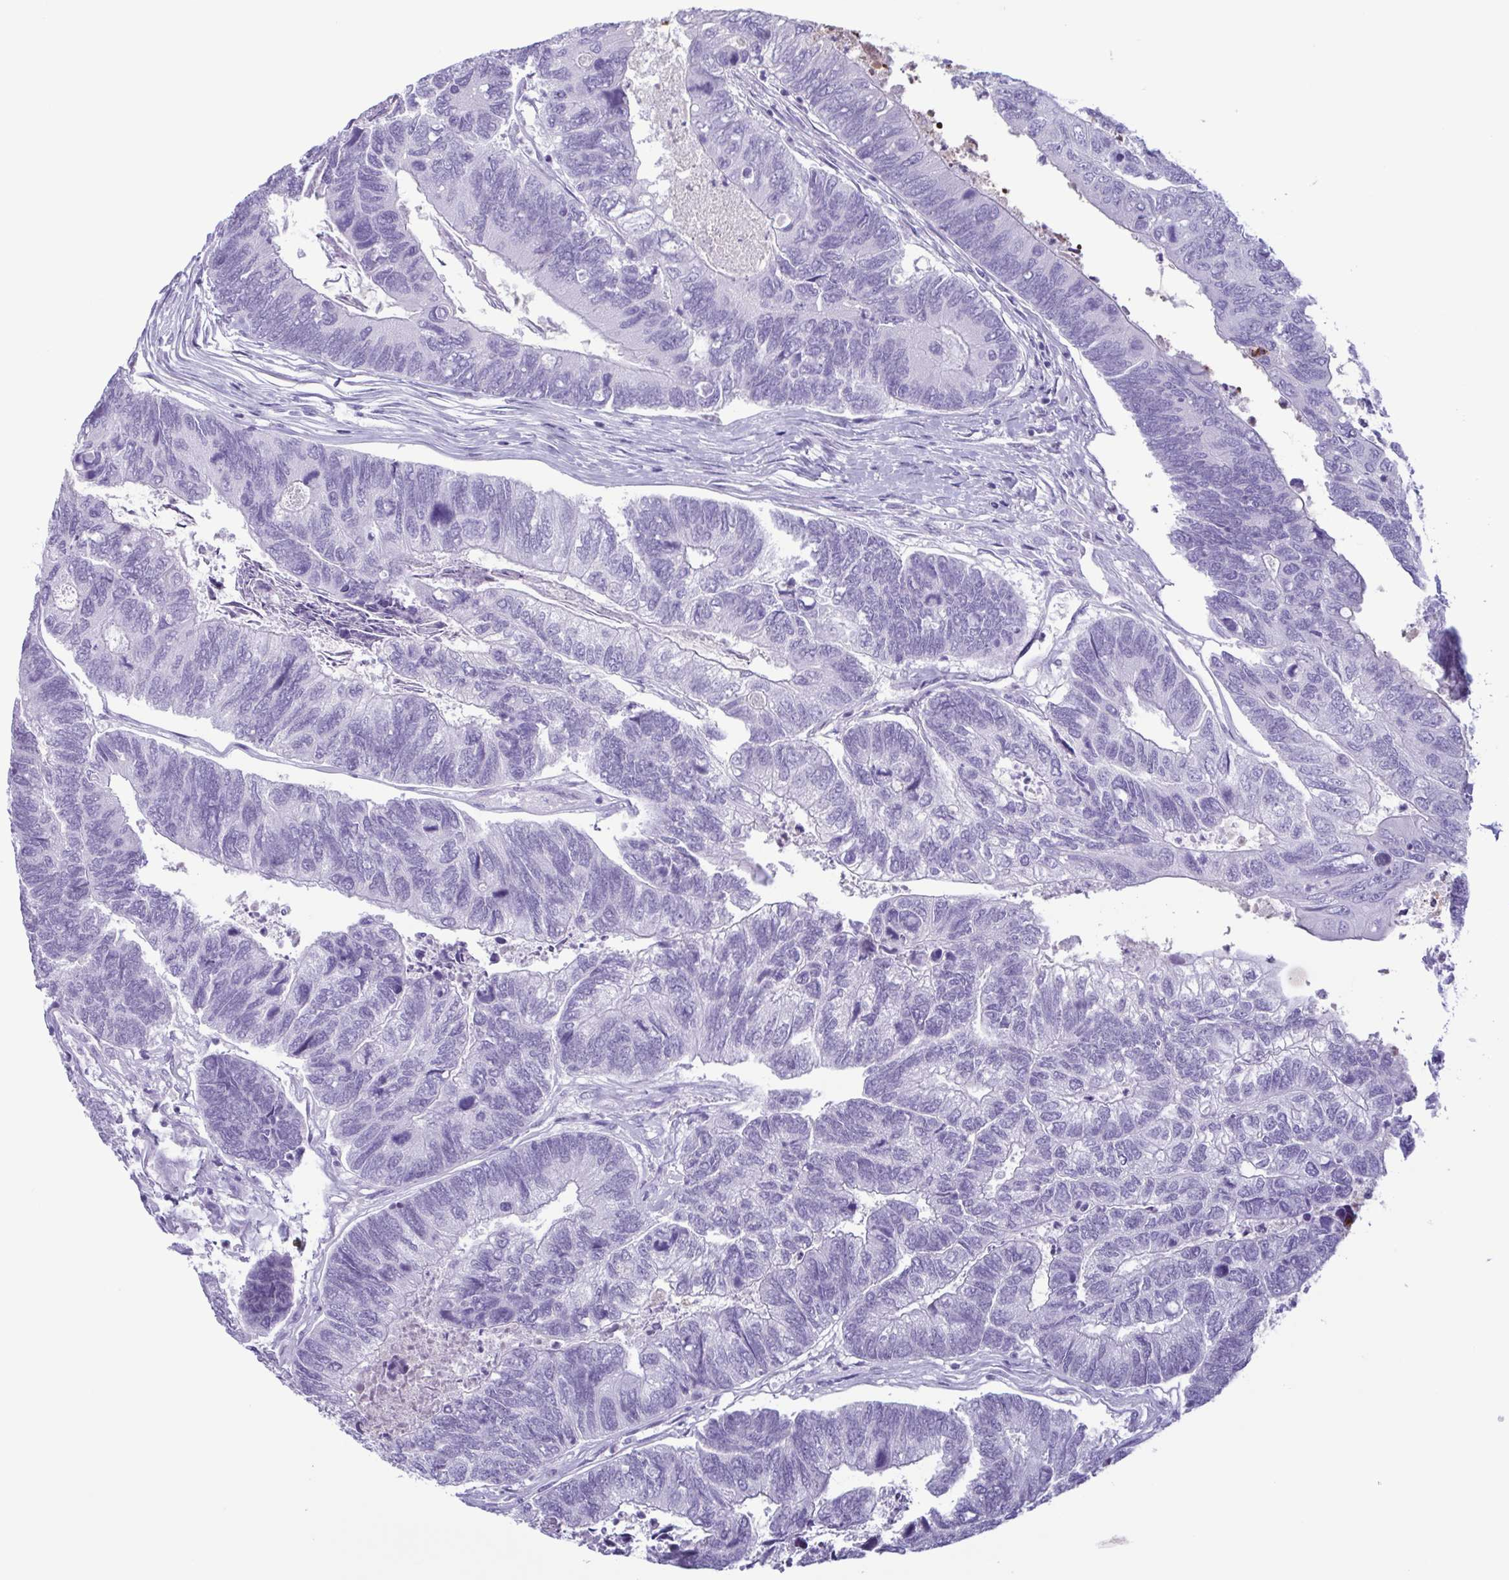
{"staining": {"intensity": "negative", "quantity": "none", "location": "none"}, "tissue": "colorectal cancer", "cell_type": "Tumor cells", "image_type": "cancer", "snomed": [{"axis": "morphology", "description": "Adenocarcinoma, NOS"}, {"axis": "topography", "description": "Colon"}], "caption": "Human colorectal adenocarcinoma stained for a protein using immunohistochemistry (IHC) exhibits no expression in tumor cells.", "gene": "LTF", "patient": {"sex": "female", "age": 67}}